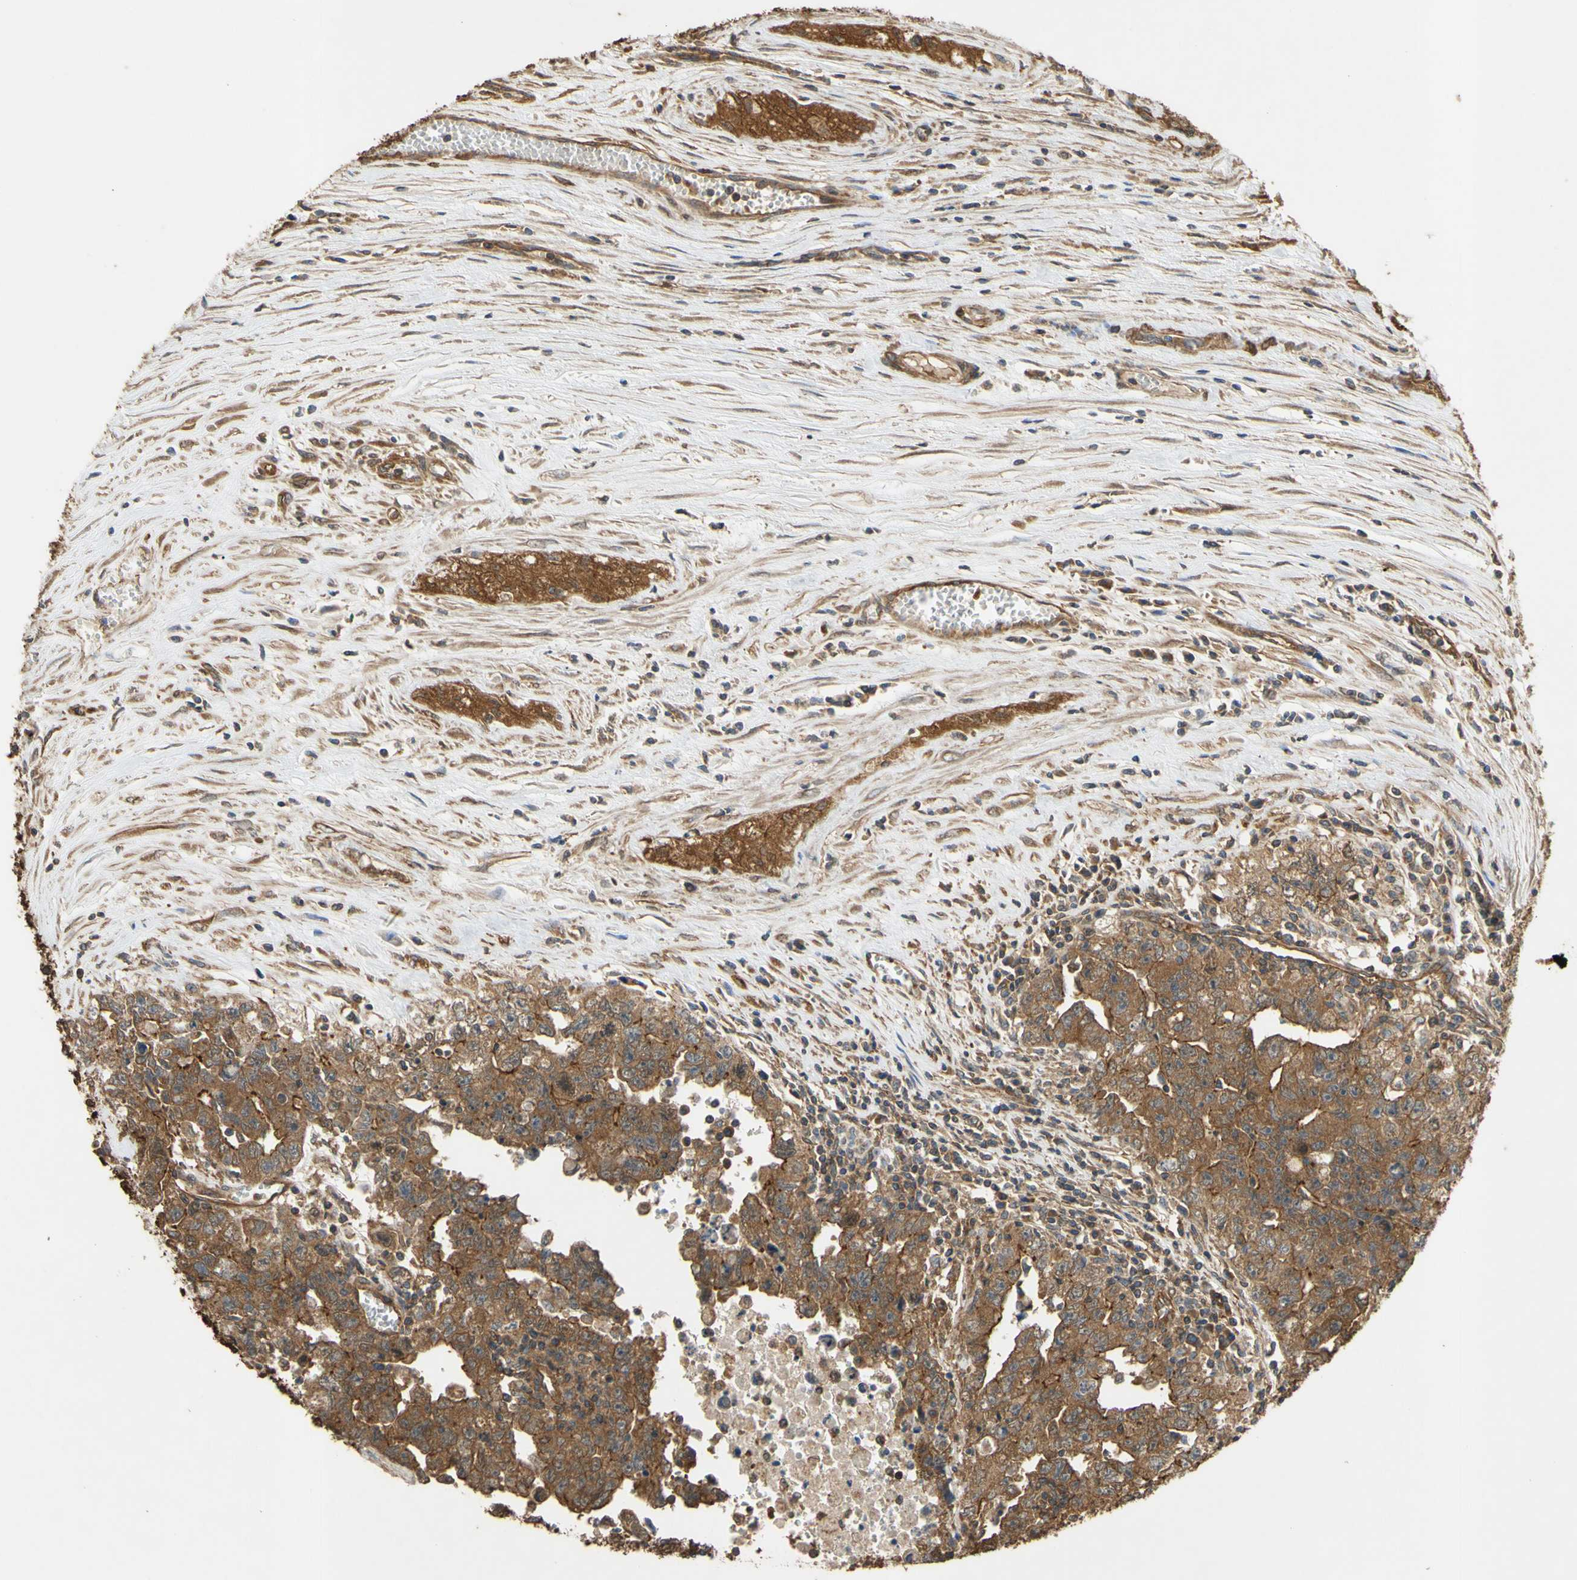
{"staining": {"intensity": "moderate", "quantity": ">75%", "location": "cytoplasmic/membranous"}, "tissue": "testis cancer", "cell_type": "Tumor cells", "image_type": "cancer", "snomed": [{"axis": "morphology", "description": "Carcinoma, Embryonal, NOS"}, {"axis": "topography", "description": "Testis"}], "caption": "Immunohistochemical staining of human testis cancer (embryonal carcinoma) displays medium levels of moderate cytoplasmic/membranous protein positivity in approximately >75% of tumor cells.", "gene": "CTTN", "patient": {"sex": "male", "age": 28}}